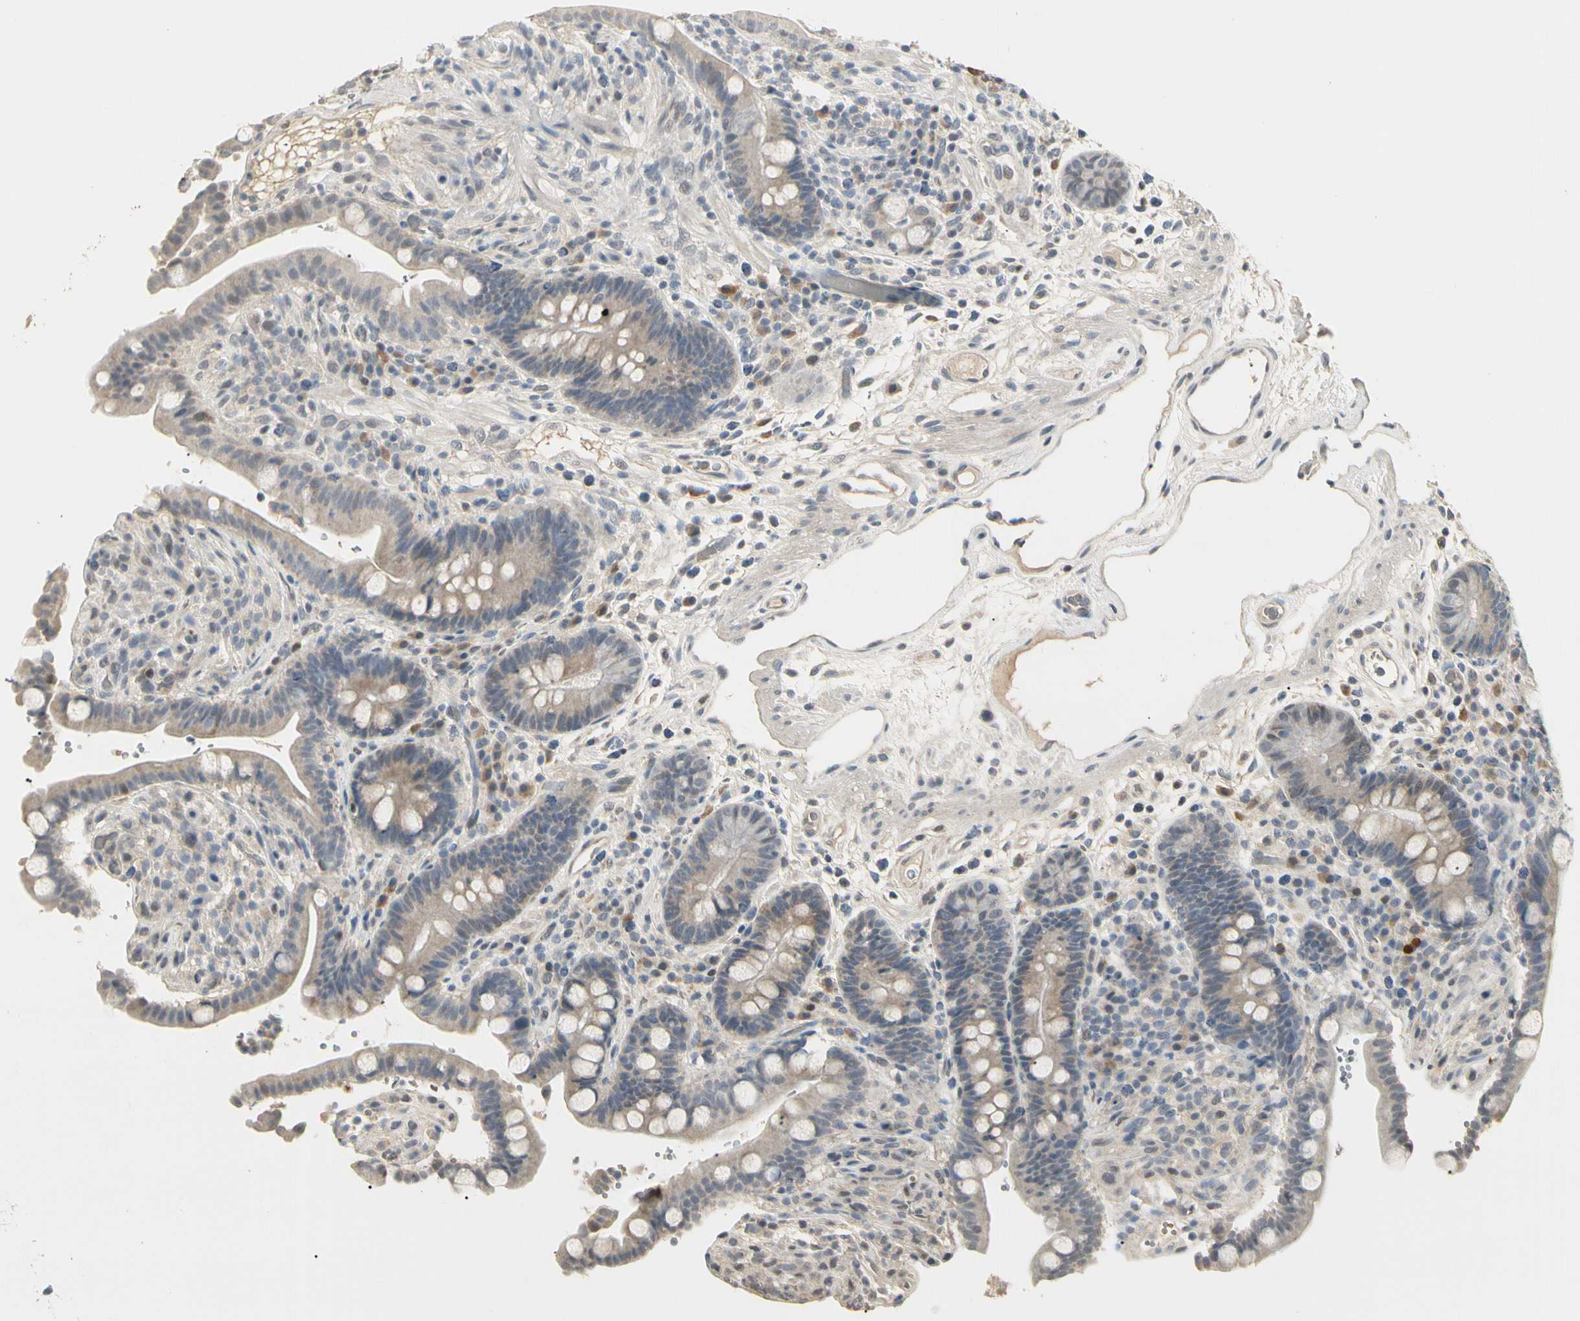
{"staining": {"intensity": "weak", "quantity": "25%-75%", "location": "cytoplasmic/membranous"}, "tissue": "colon", "cell_type": "Endothelial cells", "image_type": "normal", "snomed": [{"axis": "morphology", "description": "Normal tissue, NOS"}, {"axis": "topography", "description": "Colon"}], "caption": "Approximately 25%-75% of endothelial cells in benign human colon display weak cytoplasmic/membranous protein staining as visualized by brown immunohistochemical staining.", "gene": "GREM1", "patient": {"sex": "male", "age": 73}}